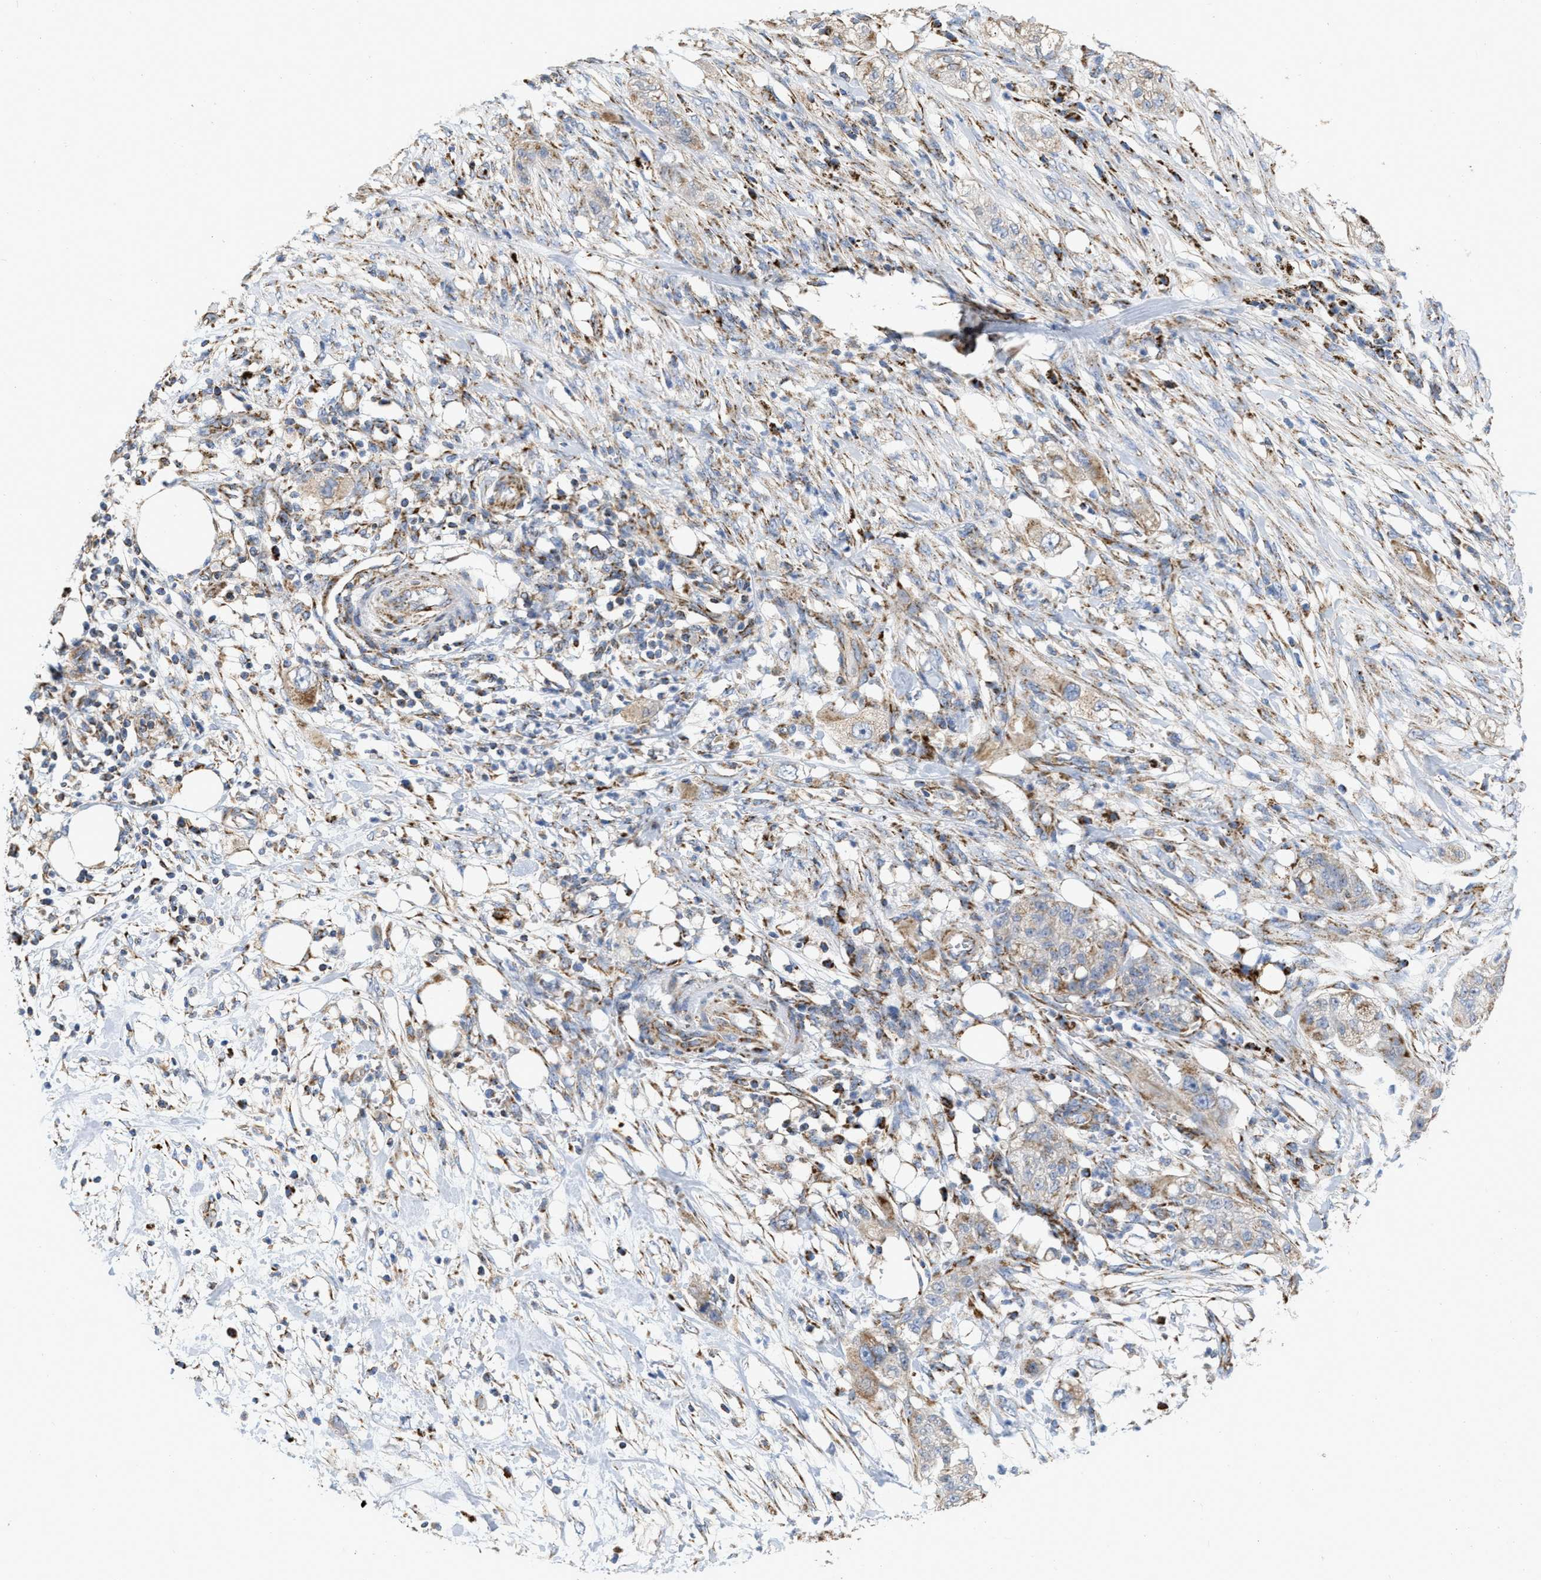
{"staining": {"intensity": "weak", "quantity": ">75%", "location": "cytoplasmic/membranous"}, "tissue": "pancreatic cancer", "cell_type": "Tumor cells", "image_type": "cancer", "snomed": [{"axis": "morphology", "description": "Adenocarcinoma, NOS"}, {"axis": "topography", "description": "Pancreas"}], "caption": "Weak cytoplasmic/membranous staining for a protein is seen in approximately >75% of tumor cells of pancreatic cancer (adenocarcinoma) using IHC.", "gene": "CBLB", "patient": {"sex": "female", "age": 78}}